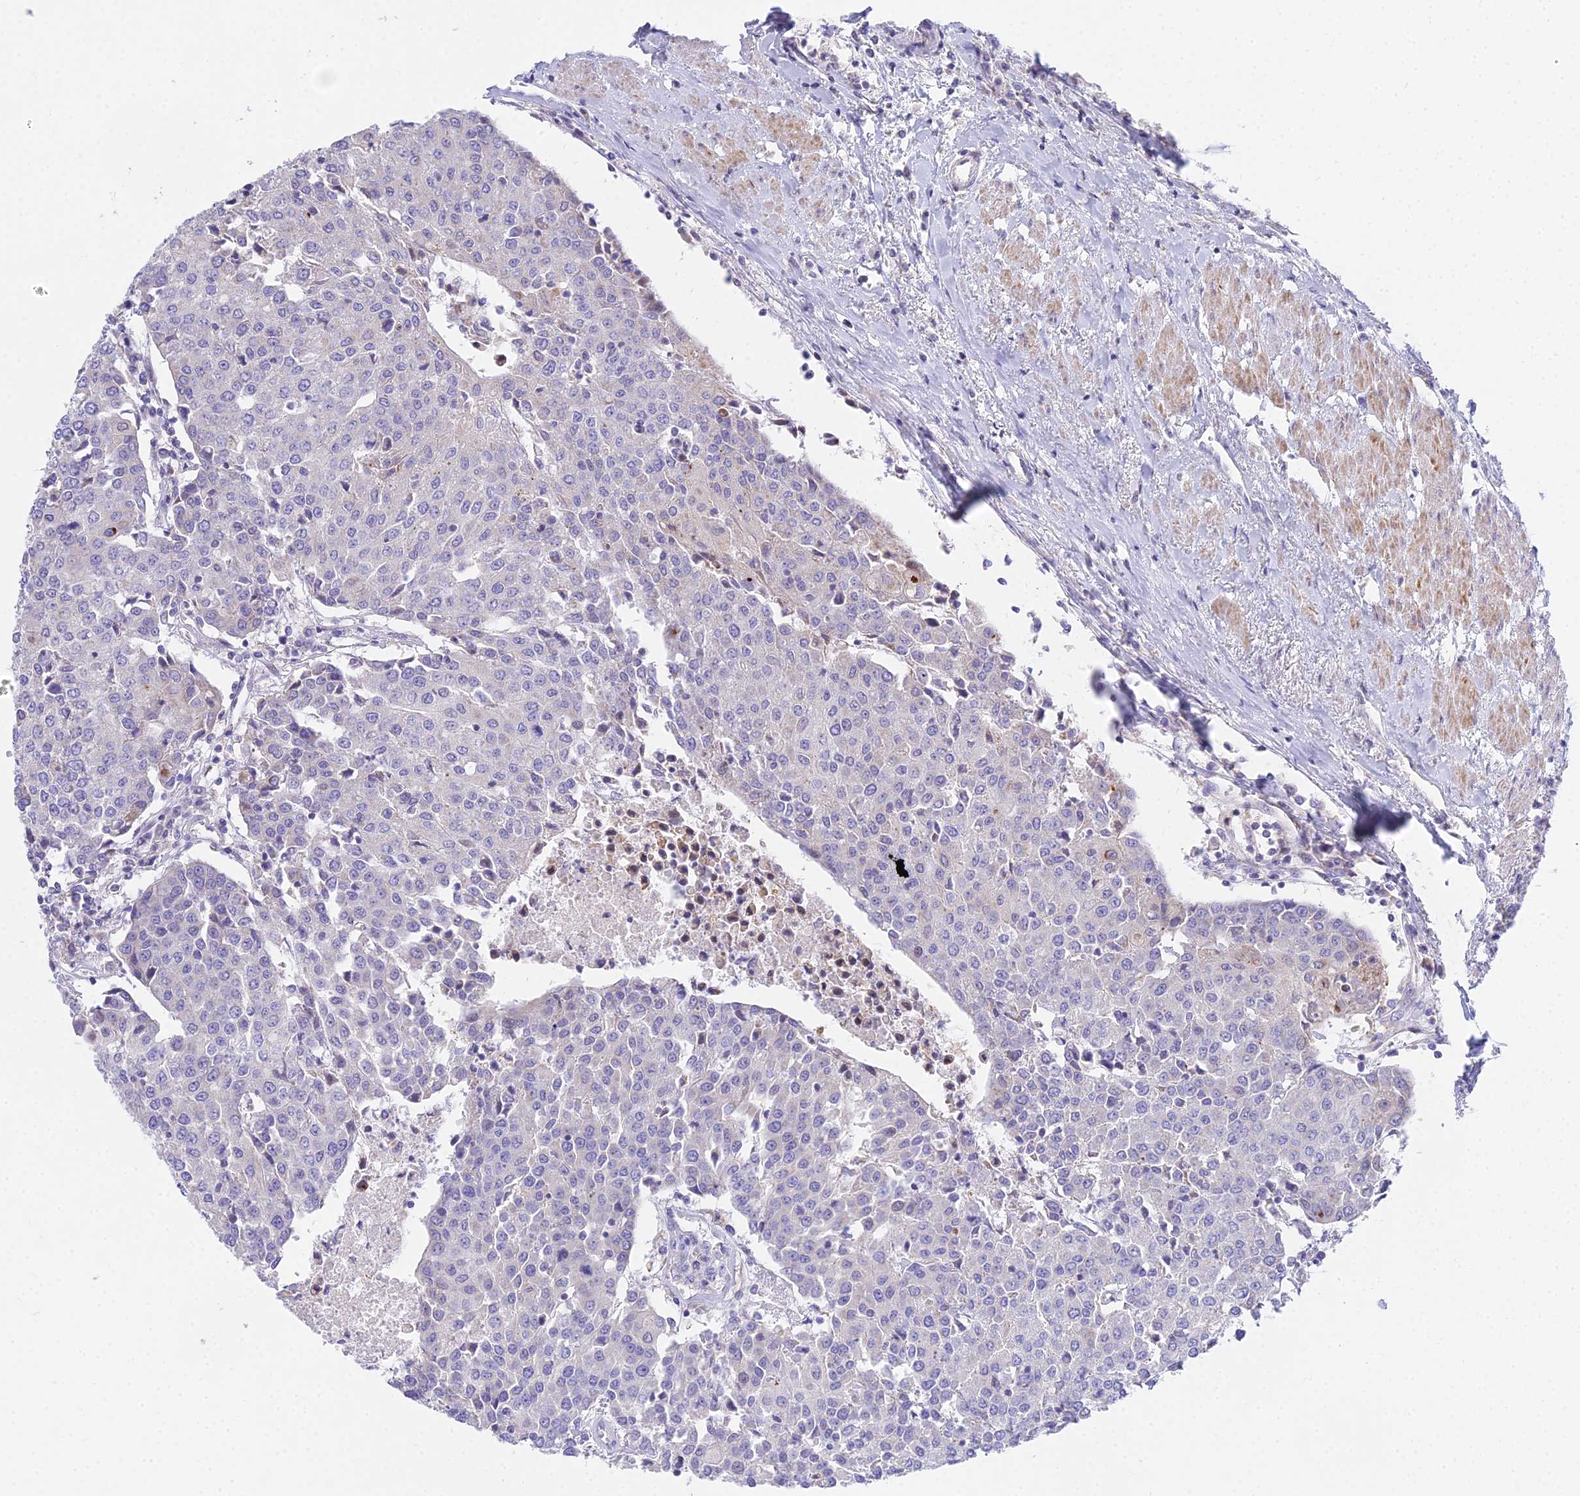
{"staining": {"intensity": "negative", "quantity": "none", "location": "none"}, "tissue": "urothelial cancer", "cell_type": "Tumor cells", "image_type": "cancer", "snomed": [{"axis": "morphology", "description": "Urothelial carcinoma, High grade"}, {"axis": "topography", "description": "Urinary bladder"}], "caption": "Urothelial cancer stained for a protein using IHC shows no positivity tumor cells.", "gene": "PRR13", "patient": {"sex": "female", "age": 85}}